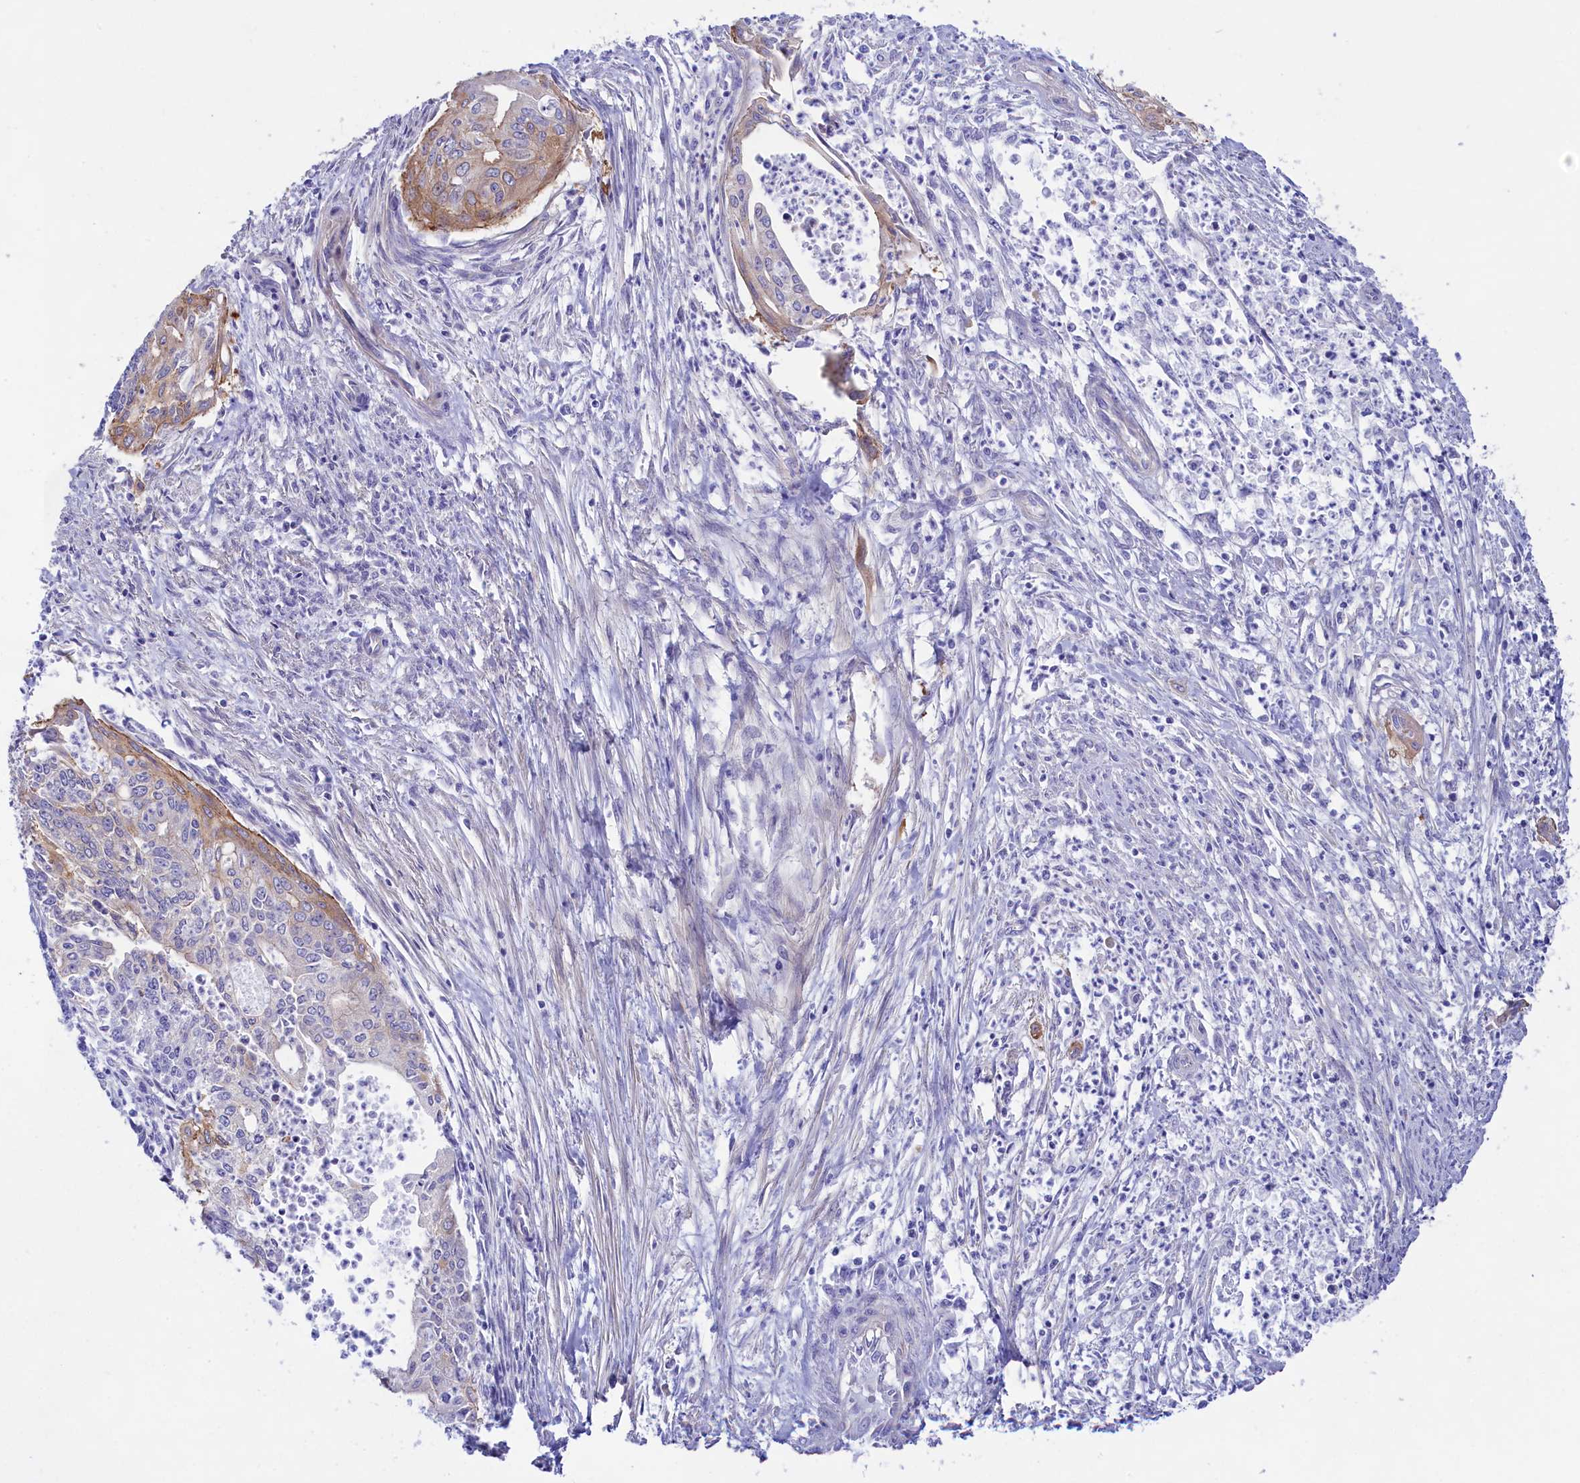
{"staining": {"intensity": "moderate", "quantity": "<25%", "location": "cytoplasmic/membranous"}, "tissue": "endometrial cancer", "cell_type": "Tumor cells", "image_type": "cancer", "snomed": [{"axis": "morphology", "description": "Adenocarcinoma, NOS"}, {"axis": "topography", "description": "Endometrium"}], "caption": "A brown stain highlights moderate cytoplasmic/membranous expression of a protein in human endometrial cancer tumor cells. The staining is performed using DAB (3,3'-diaminobenzidine) brown chromogen to label protein expression. The nuclei are counter-stained blue using hematoxylin.", "gene": "PPP1R13L", "patient": {"sex": "female", "age": 73}}